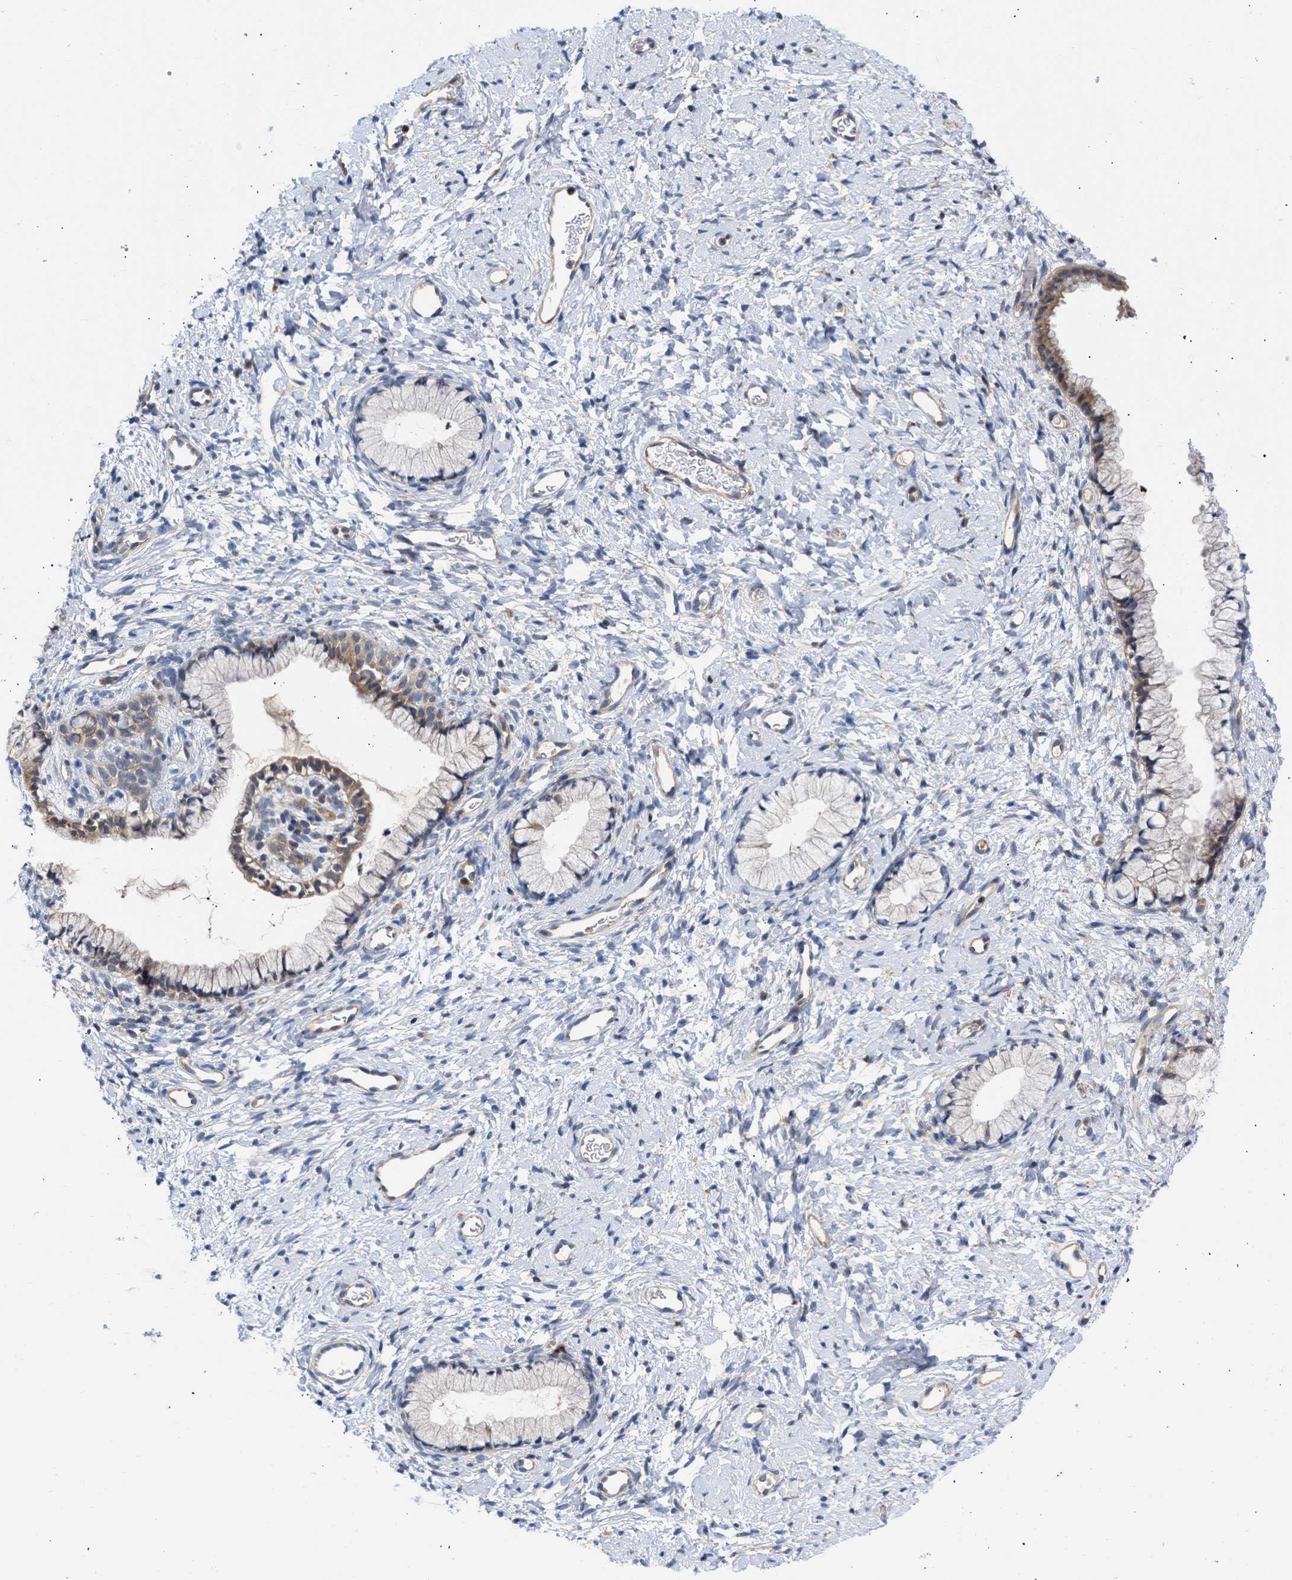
{"staining": {"intensity": "moderate", "quantity": "25%-75%", "location": "cytoplasmic/membranous"}, "tissue": "cervix", "cell_type": "Glandular cells", "image_type": "normal", "snomed": [{"axis": "morphology", "description": "Normal tissue, NOS"}, {"axis": "topography", "description": "Cervix"}], "caption": "An image of human cervix stained for a protein demonstrates moderate cytoplasmic/membranous brown staining in glandular cells. Using DAB (brown) and hematoxylin (blue) stains, captured at high magnification using brightfield microscopy.", "gene": "MAP2K3", "patient": {"sex": "female", "age": 72}}